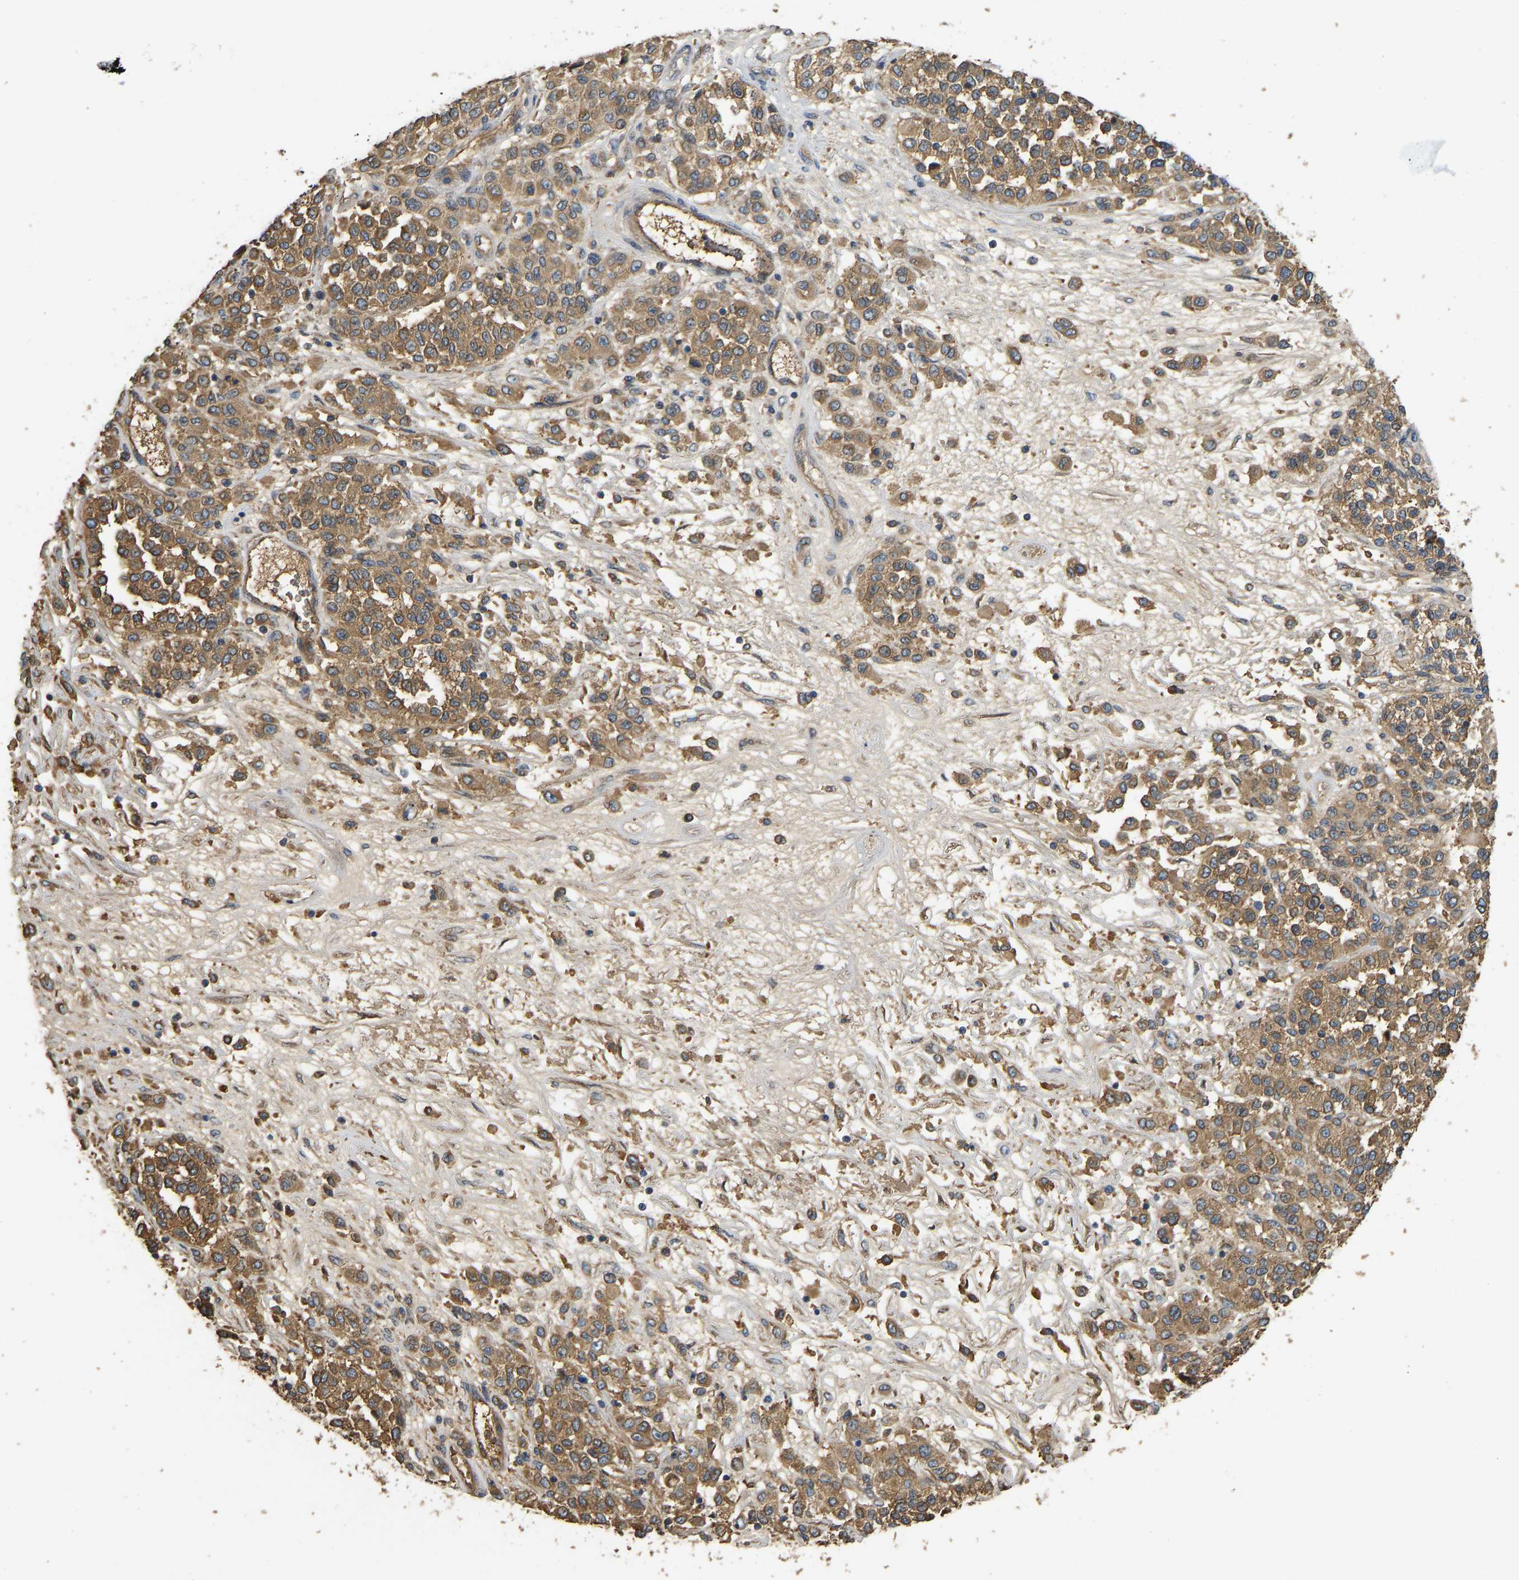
{"staining": {"intensity": "moderate", "quantity": ">75%", "location": "cytoplasmic/membranous"}, "tissue": "melanoma", "cell_type": "Tumor cells", "image_type": "cancer", "snomed": [{"axis": "morphology", "description": "Malignant melanoma, Metastatic site"}, {"axis": "topography", "description": "Pancreas"}], "caption": "The photomicrograph reveals staining of melanoma, revealing moderate cytoplasmic/membranous protein staining (brown color) within tumor cells.", "gene": "VCPKMT", "patient": {"sex": "female", "age": 30}}